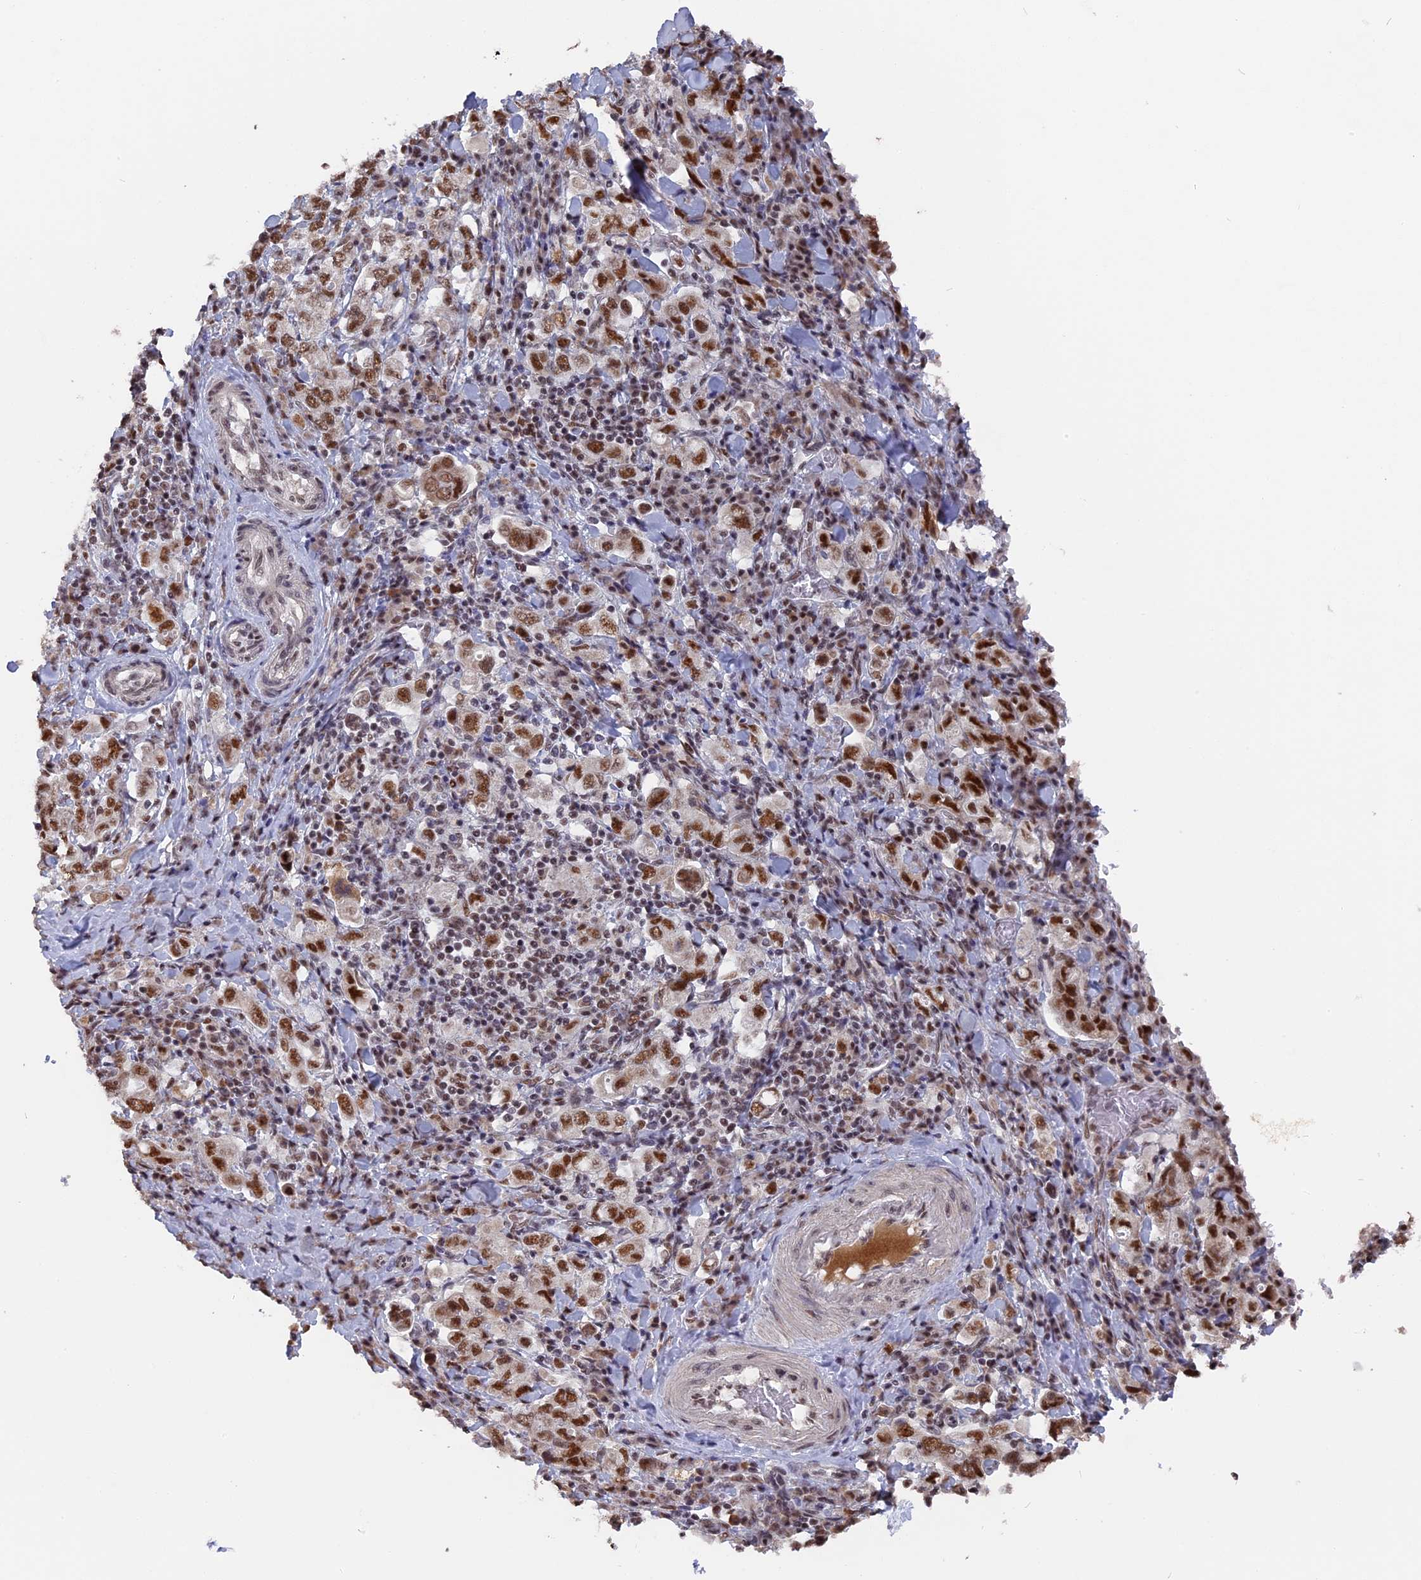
{"staining": {"intensity": "moderate", "quantity": ">75%", "location": "nuclear"}, "tissue": "stomach cancer", "cell_type": "Tumor cells", "image_type": "cancer", "snomed": [{"axis": "morphology", "description": "Adenocarcinoma, NOS"}, {"axis": "topography", "description": "Stomach, upper"}], "caption": "Immunohistochemistry (IHC) (DAB) staining of stomach adenocarcinoma displays moderate nuclear protein staining in approximately >75% of tumor cells.", "gene": "SF3A2", "patient": {"sex": "male", "age": 62}}